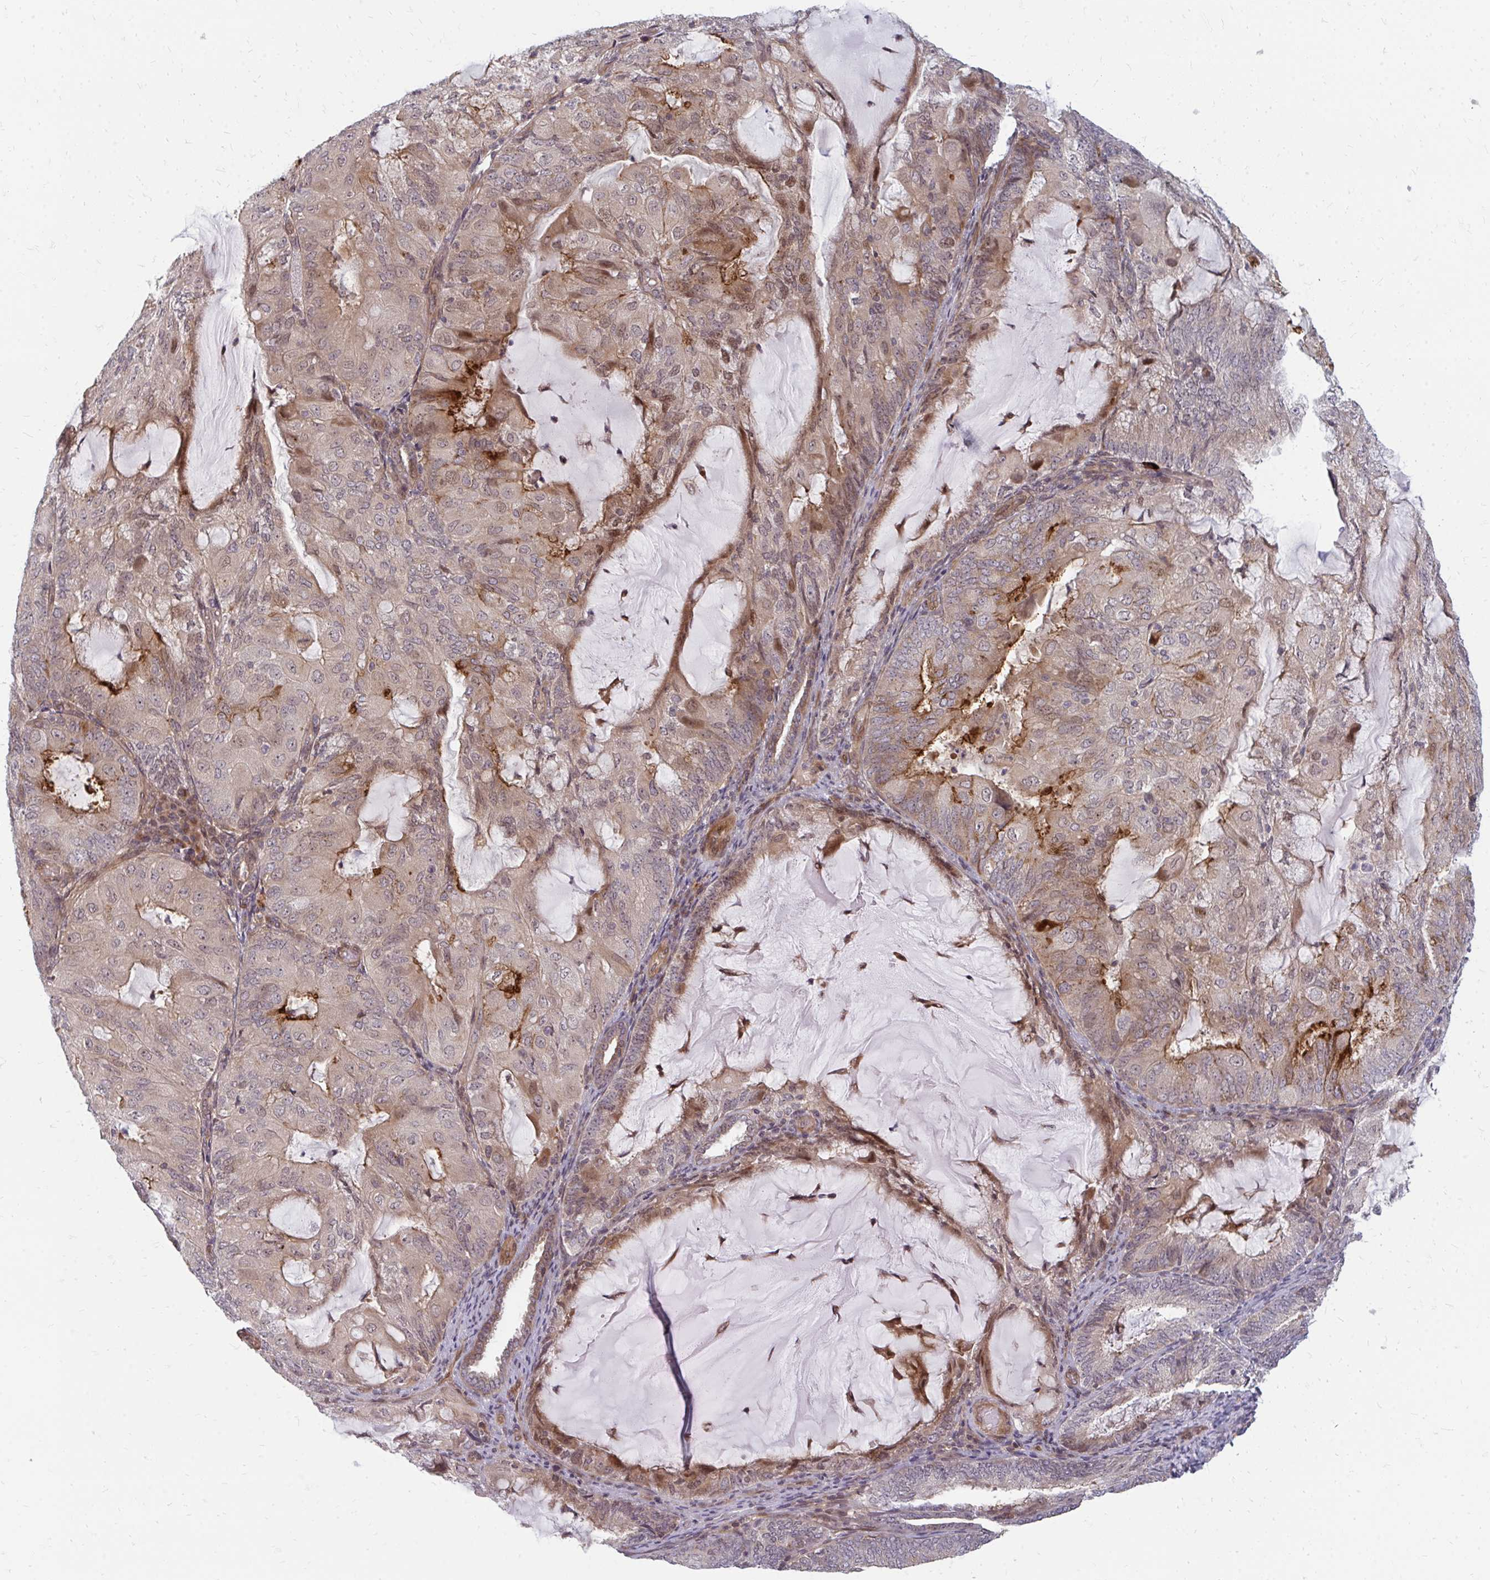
{"staining": {"intensity": "moderate", "quantity": "25%-75%", "location": "cytoplasmic/membranous"}, "tissue": "endometrial cancer", "cell_type": "Tumor cells", "image_type": "cancer", "snomed": [{"axis": "morphology", "description": "Adenocarcinoma, NOS"}, {"axis": "topography", "description": "Endometrium"}], "caption": "An immunohistochemistry (IHC) micrograph of tumor tissue is shown. Protein staining in brown labels moderate cytoplasmic/membranous positivity in endometrial cancer within tumor cells.", "gene": "ZNF285", "patient": {"sex": "female", "age": 81}}